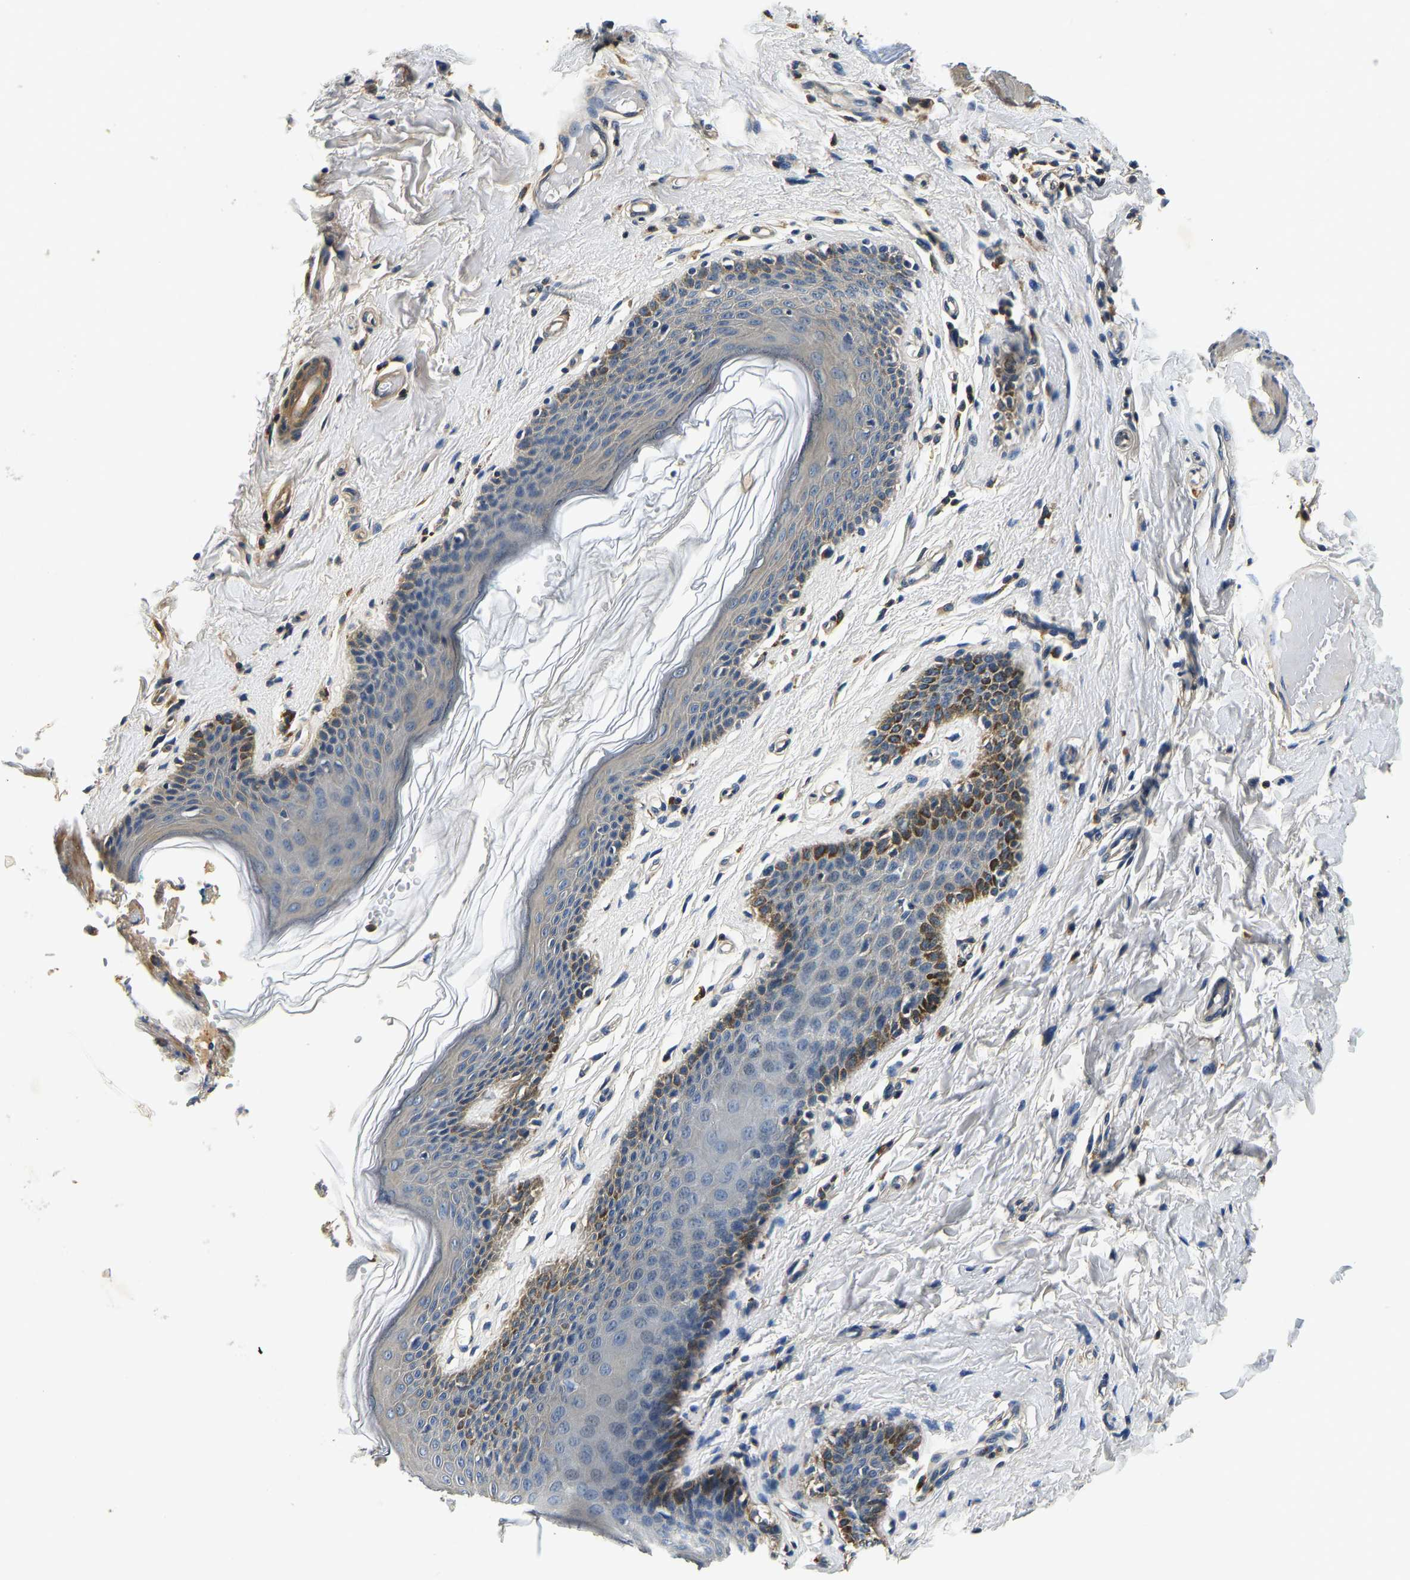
{"staining": {"intensity": "moderate", "quantity": "25%-75%", "location": "cytoplasmic/membranous"}, "tissue": "skin", "cell_type": "Epidermal cells", "image_type": "normal", "snomed": [{"axis": "morphology", "description": "Normal tissue, NOS"}, {"axis": "topography", "description": "Vulva"}], "caption": "This is a histology image of immunohistochemistry staining of benign skin, which shows moderate staining in the cytoplasmic/membranous of epidermal cells.", "gene": "RESF1", "patient": {"sex": "female", "age": 66}}